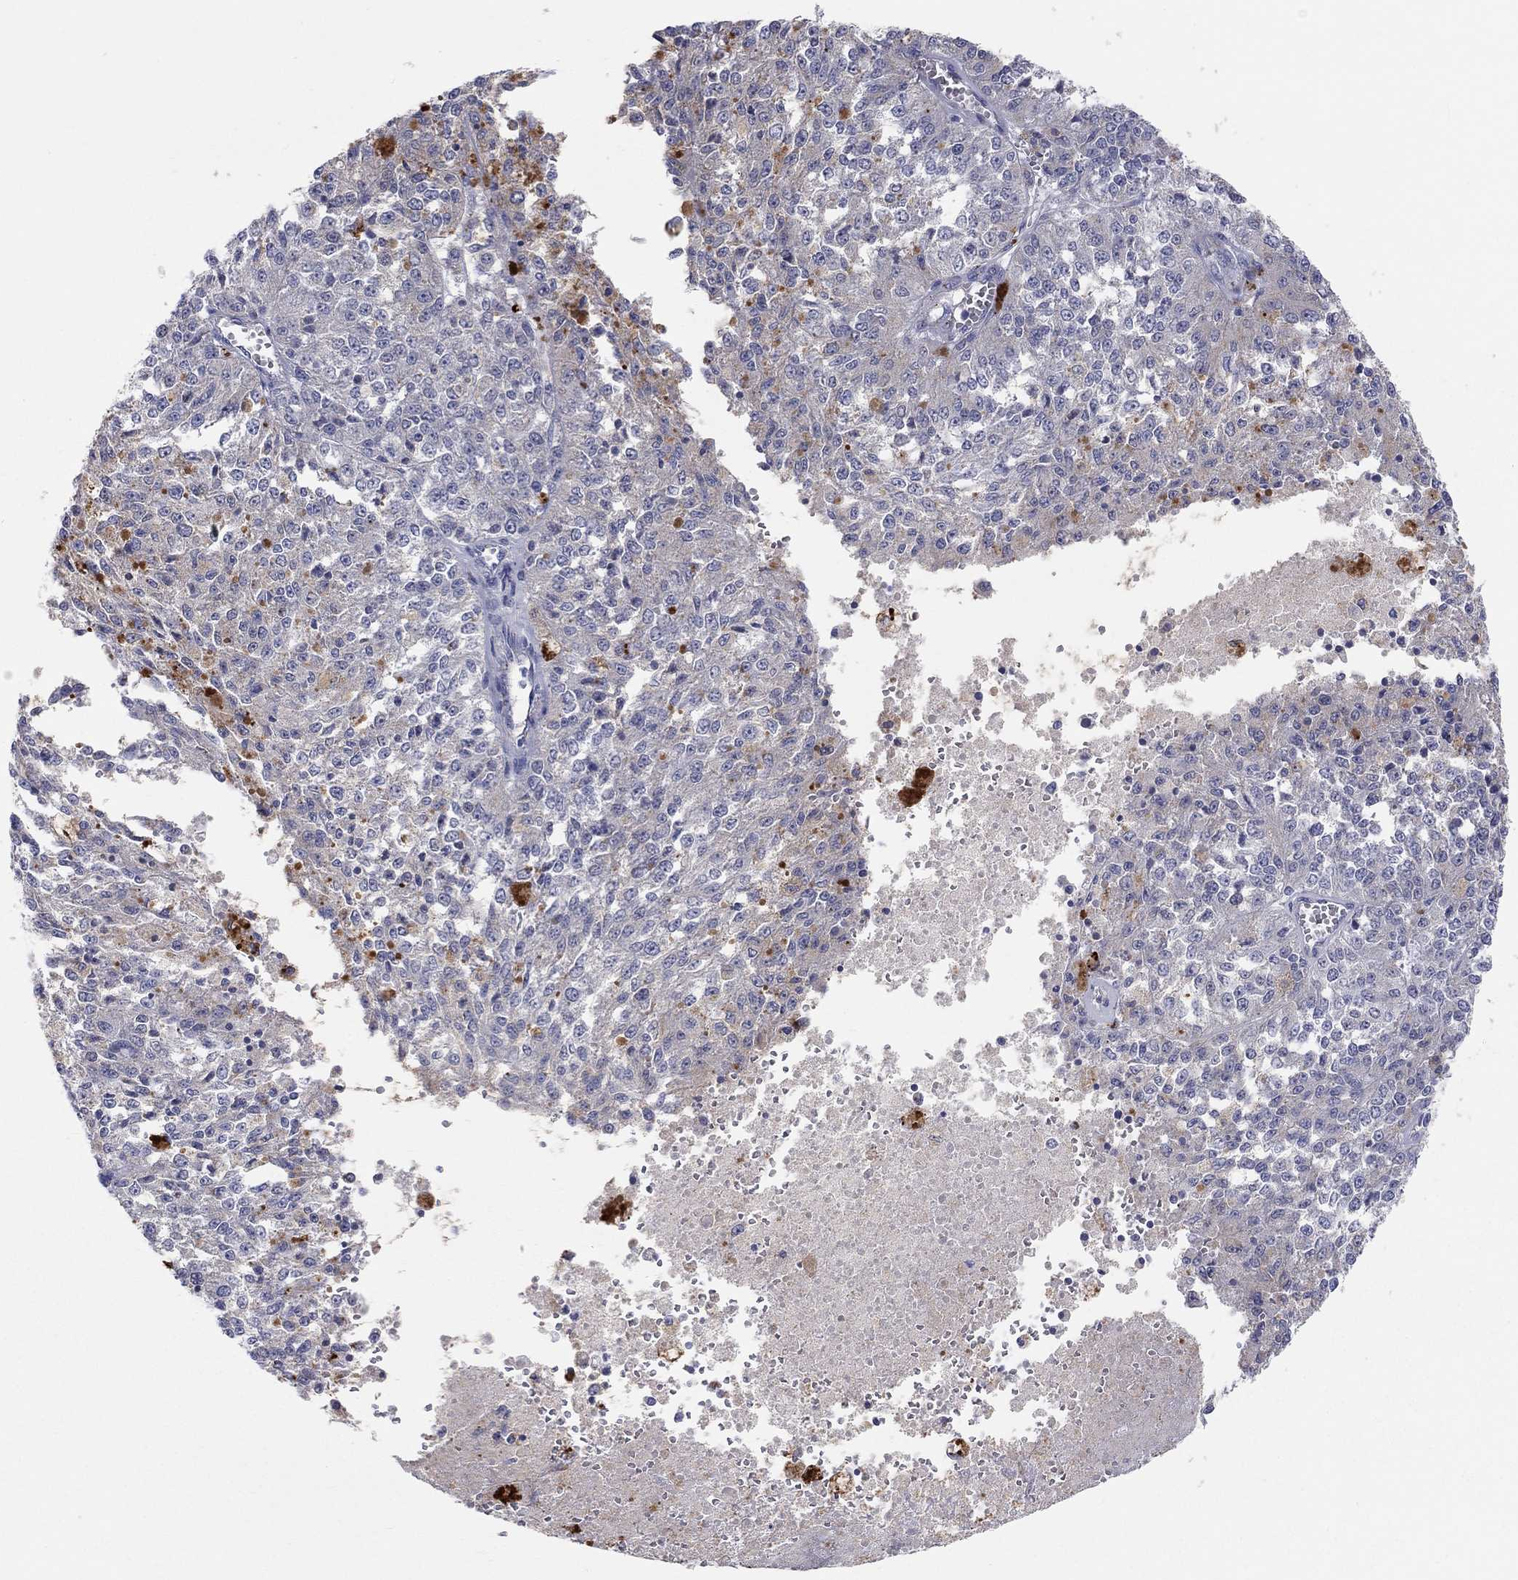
{"staining": {"intensity": "negative", "quantity": "none", "location": "none"}, "tissue": "melanoma", "cell_type": "Tumor cells", "image_type": "cancer", "snomed": [{"axis": "morphology", "description": "Malignant melanoma, Metastatic site"}, {"axis": "topography", "description": "Lymph node"}], "caption": "DAB (3,3'-diaminobenzidine) immunohistochemical staining of human melanoma exhibits no significant staining in tumor cells. Brightfield microscopy of immunohistochemistry (IHC) stained with DAB (3,3'-diaminobenzidine) (brown) and hematoxylin (blue), captured at high magnification.", "gene": "BCO2", "patient": {"sex": "female", "age": 64}}